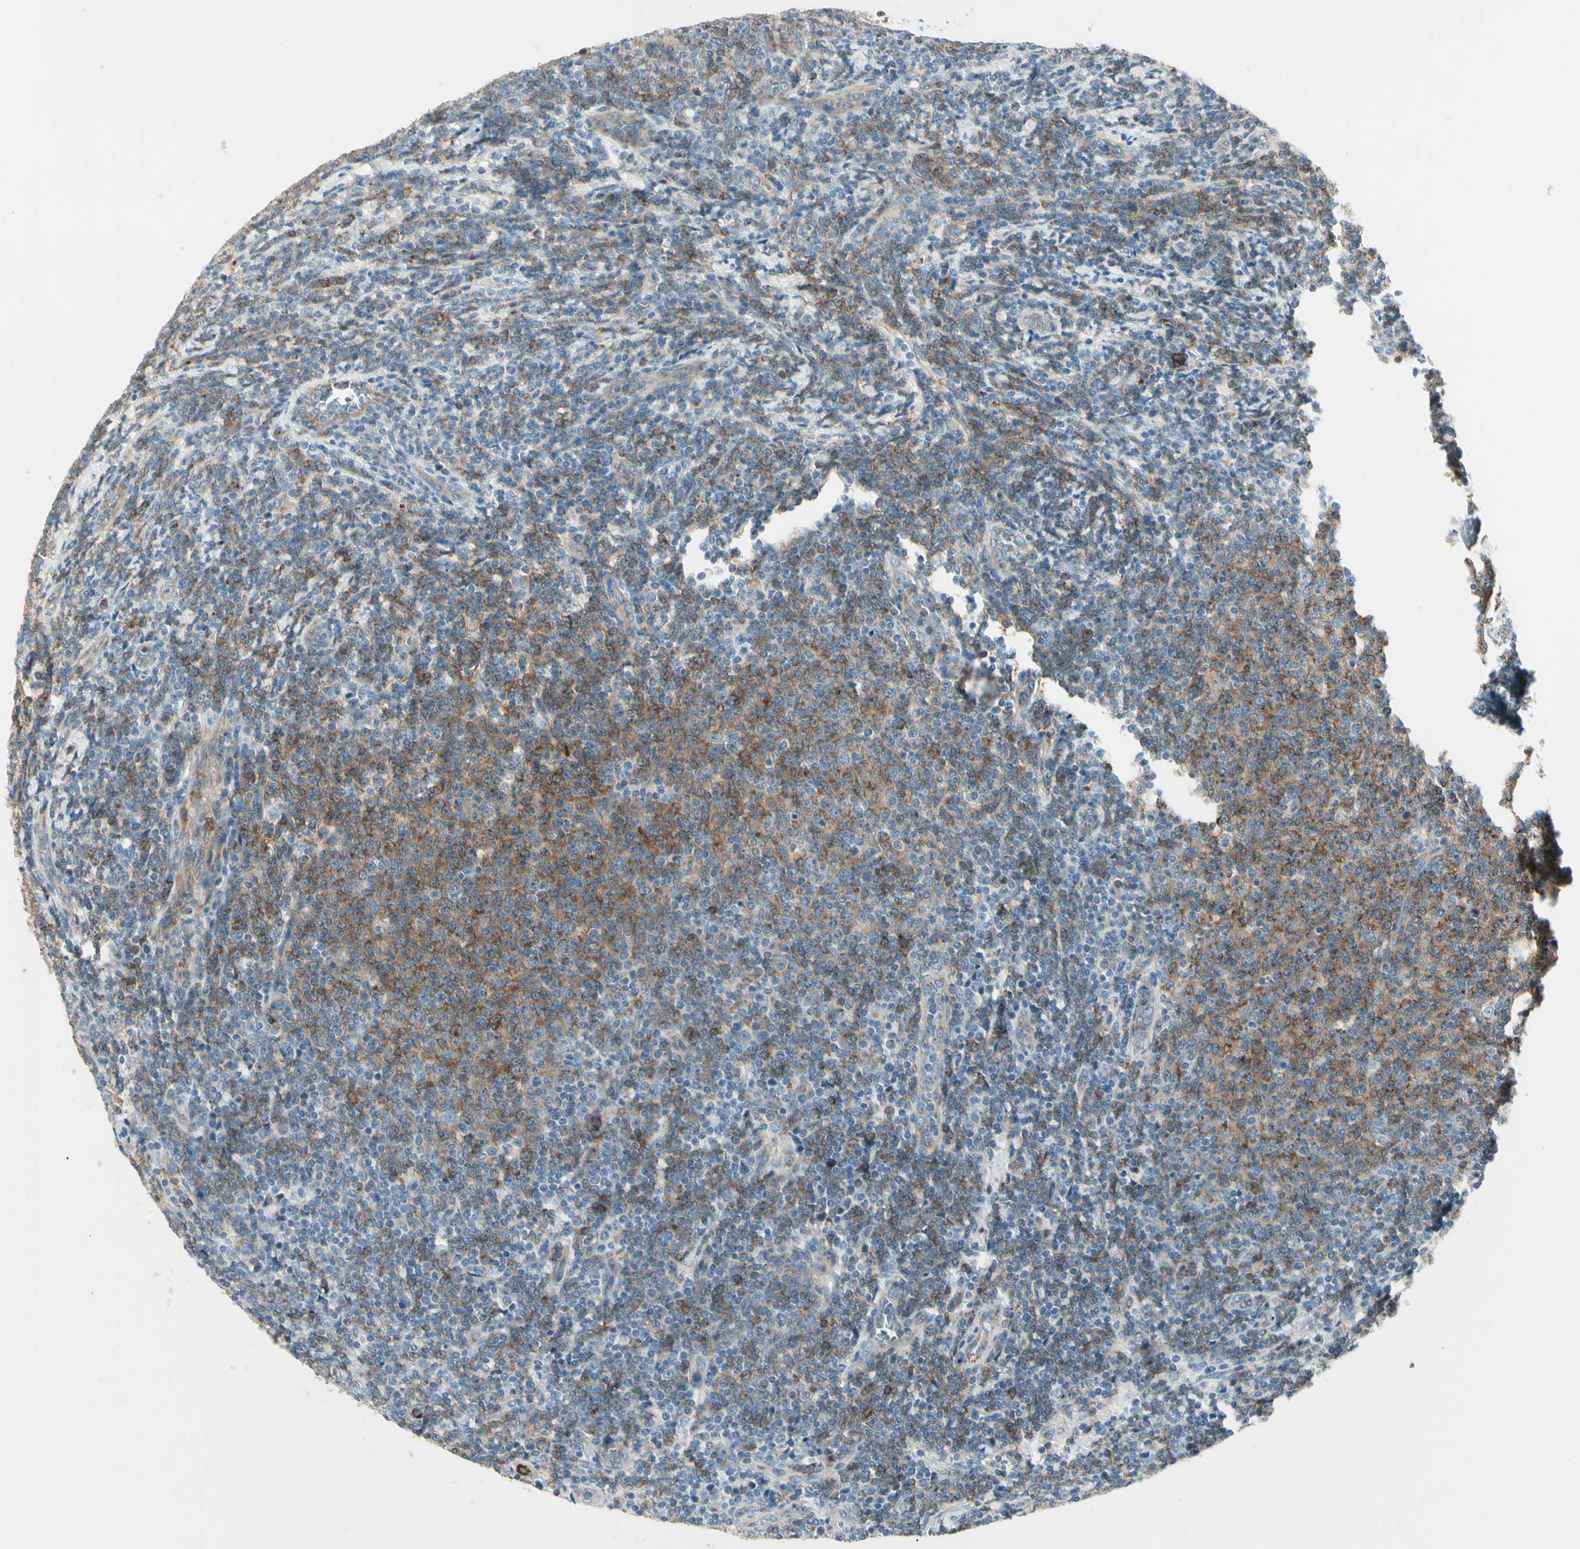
{"staining": {"intensity": "moderate", "quantity": "25%-75%", "location": "cytoplasmic/membranous"}, "tissue": "lymphoma", "cell_type": "Tumor cells", "image_type": "cancer", "snomed": [{"axis": "morphology", "description": "Malignant lymphoma, non-Hodgkin's type, Low grade"}, {"axis": "topography", "description": "Lymph node"}], "caption": "Lymphoma tissue displays moderate cytoplasmic/membranous expression in about 25%-75% of tumor cells, visualized by immunohistochemistry. Immunohistochemistry stains the protein in brown and the nuclei are stained blue.", "gene": "ABCA3", "patient": {"sex": "male", "age": 66}}